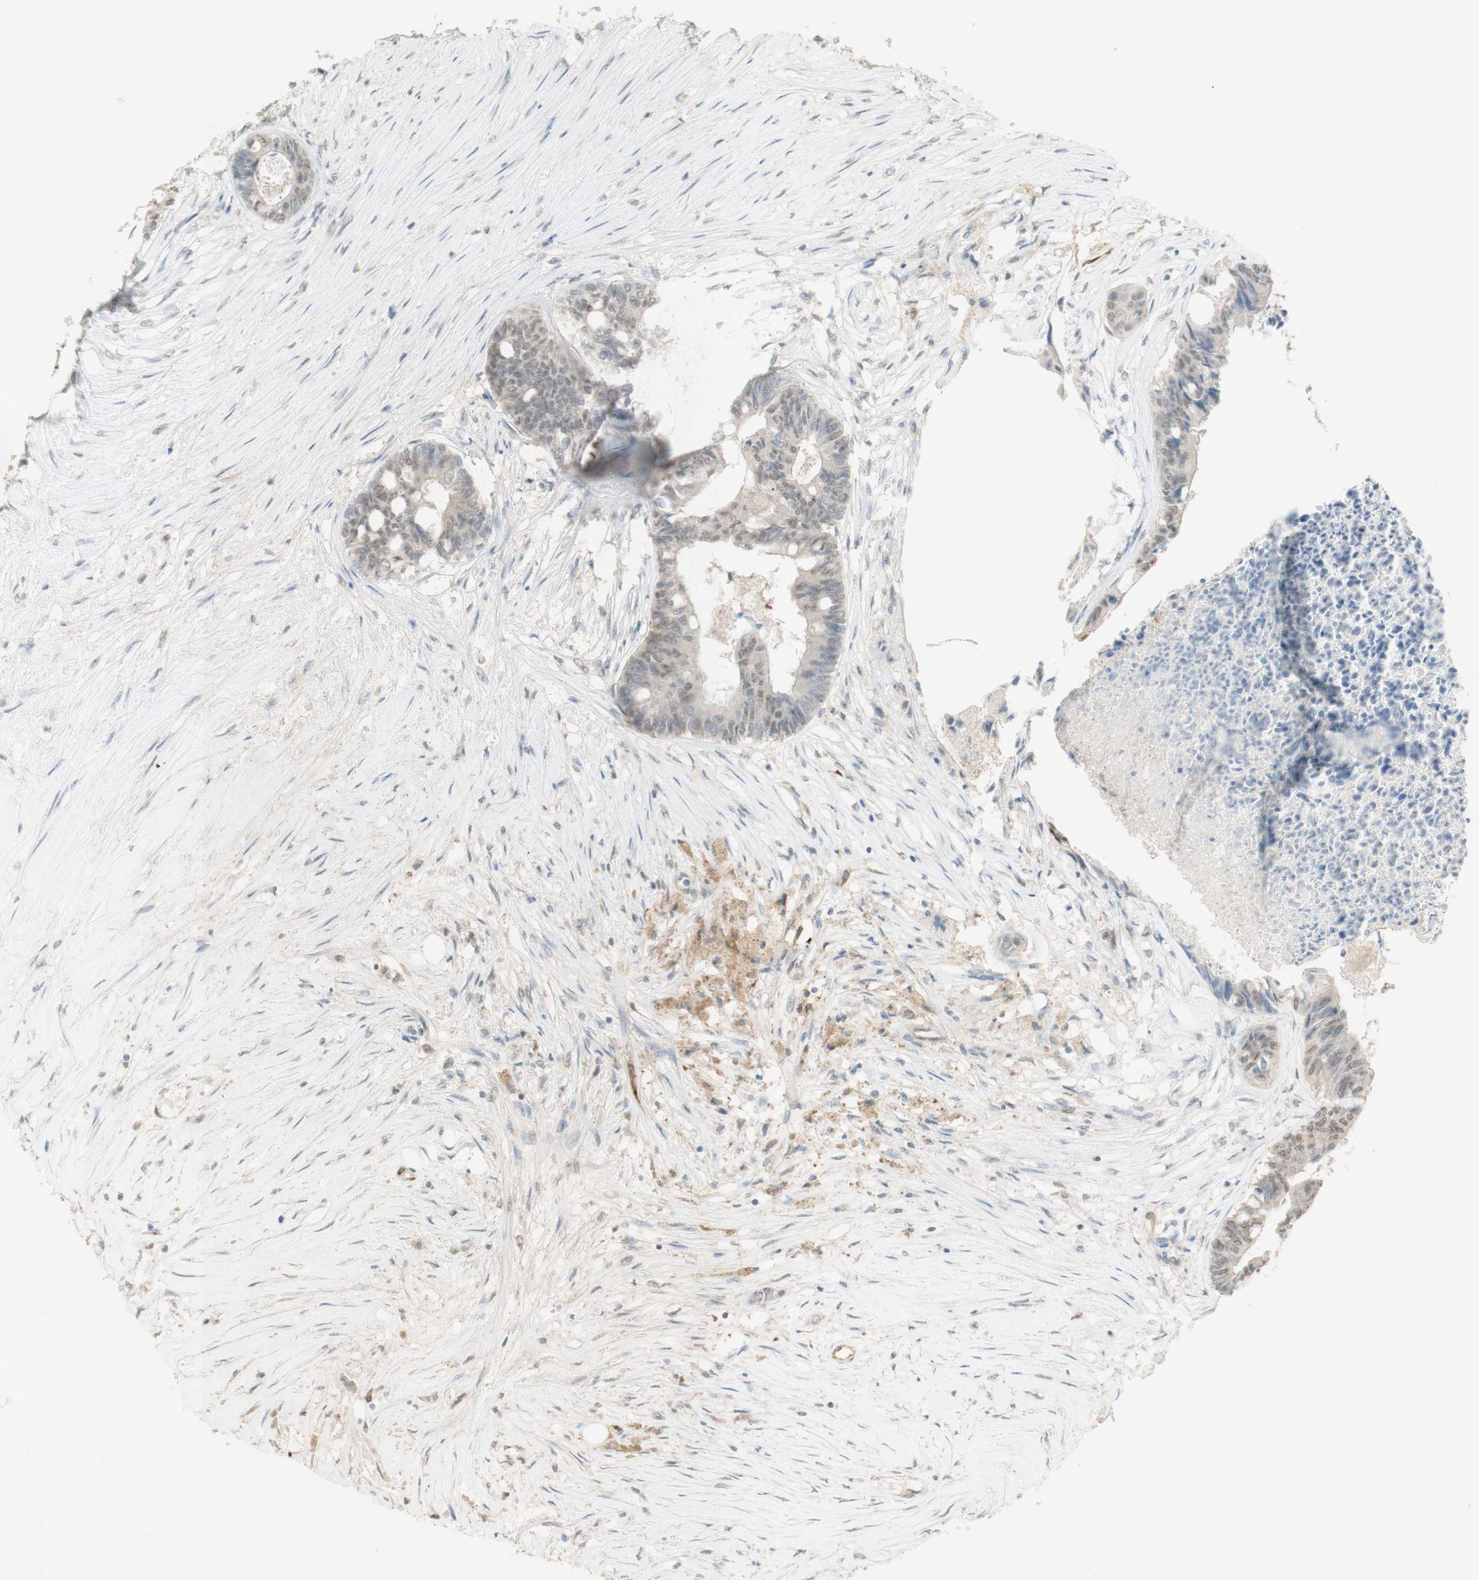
{"staining": {"intensity": "weak", "quantity": ">75%", "location": "cytoplasmic/membranous,nuclear"}, "tissue": "colorectal cancer", "cell_type": "Tumor cells", "image_type": "cancer", "snomed": [{"axis": "morphology", "description": "Adenocarcinoma, NOS"}, {"axis": "topography", "description": "Rectum"}], "caption": "Adenocarcinoma (colorectal) stained for a protein exhibits weak cytoplasmic/membranous and nuclear positivity in tumor cells.", "gene": "MUC3A", "patient": {"sex": "male", "age": 63}}